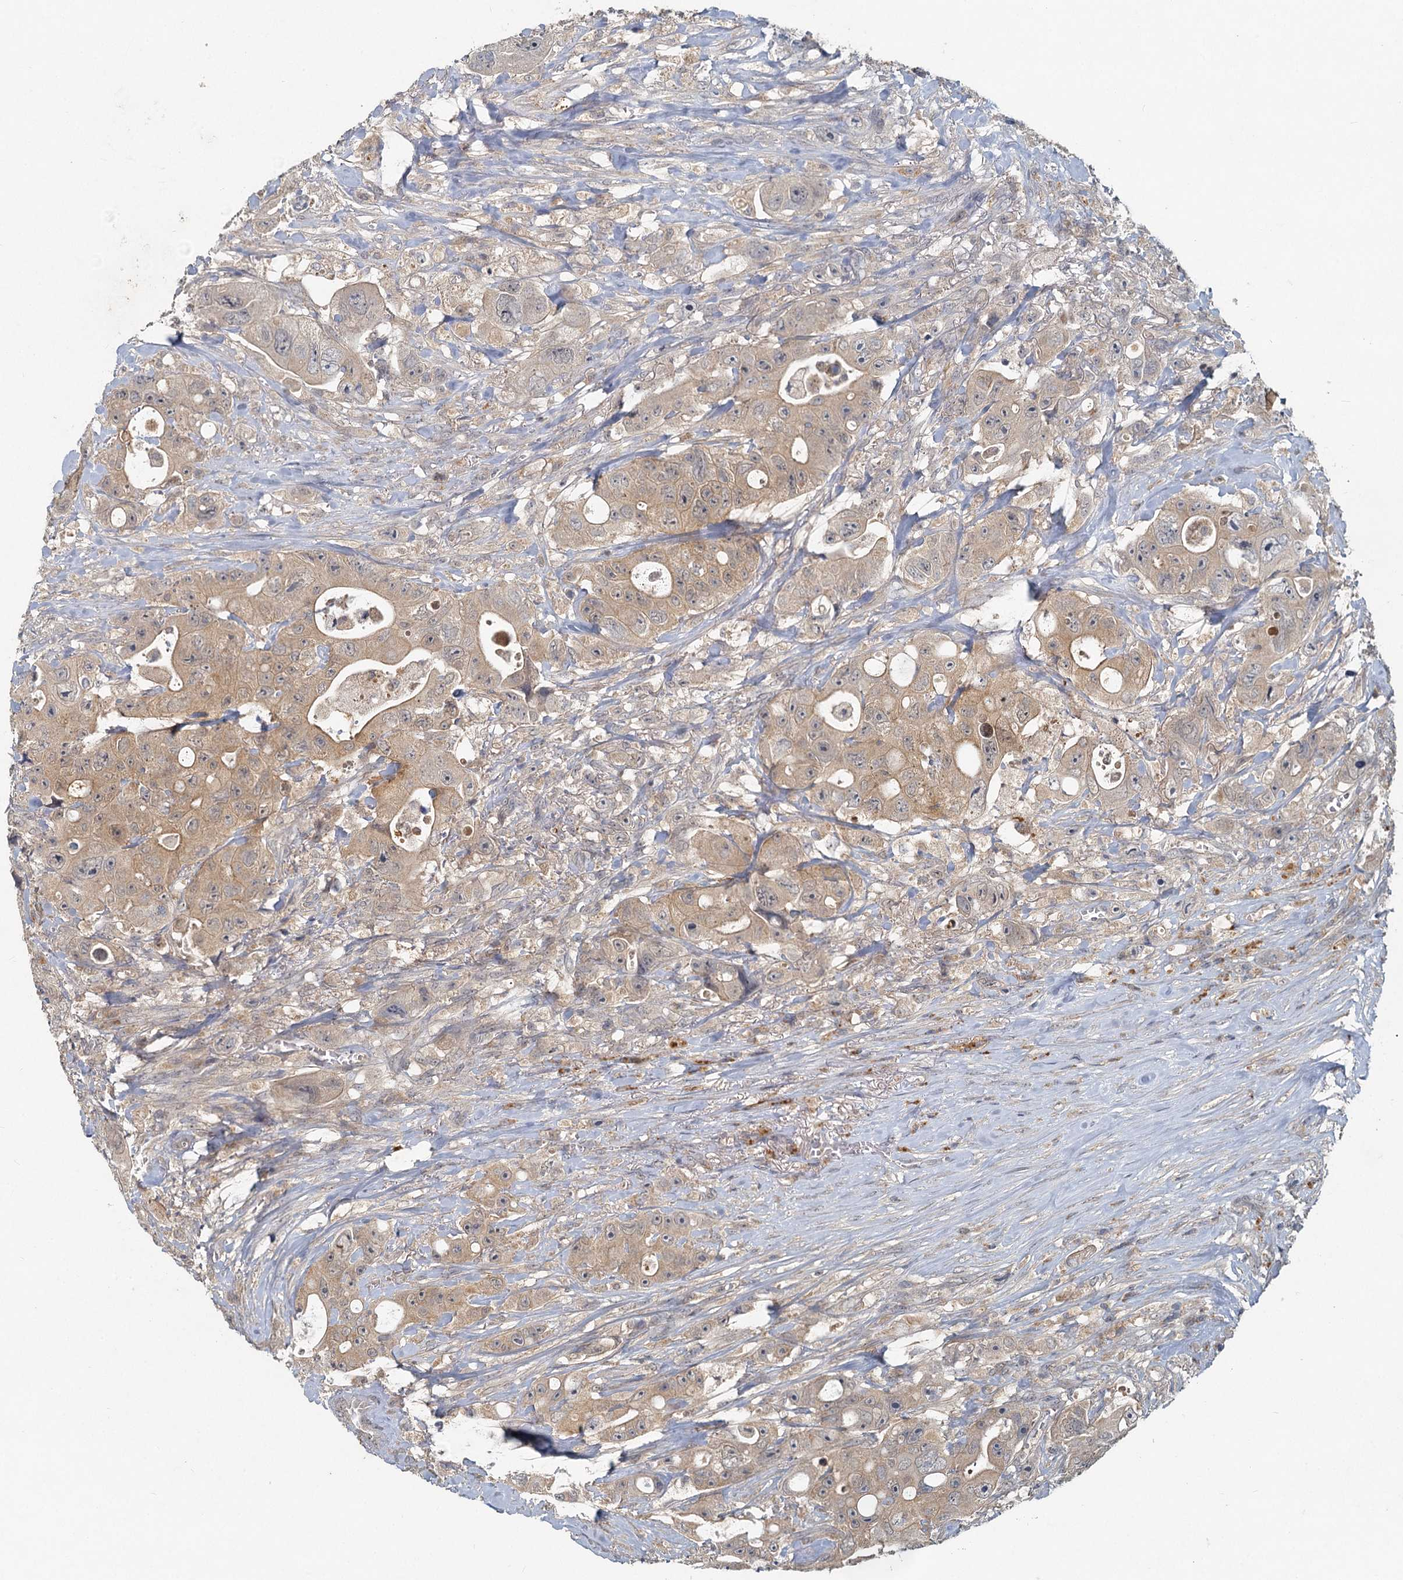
{"staining": {"intensity": "weak", "quantity": ">75%", "location": "cytoplasmic/membranous"}, "tissue": "colorectal cancer", "cell_type": "Tumor cells", "image_type": "cancer", "snomed": [{"axis": "morphology", "description": "Adenocarcinoma, NOS"}, {"axis": "topography", "description": "Colon"}], "caption": "Colorectal cancer (adenocarcinoma) stained with a protein marker exhibits weak staining in tumor cells.", "gene": "HERC3", "patient": {"sex": "female", "age": 46}}